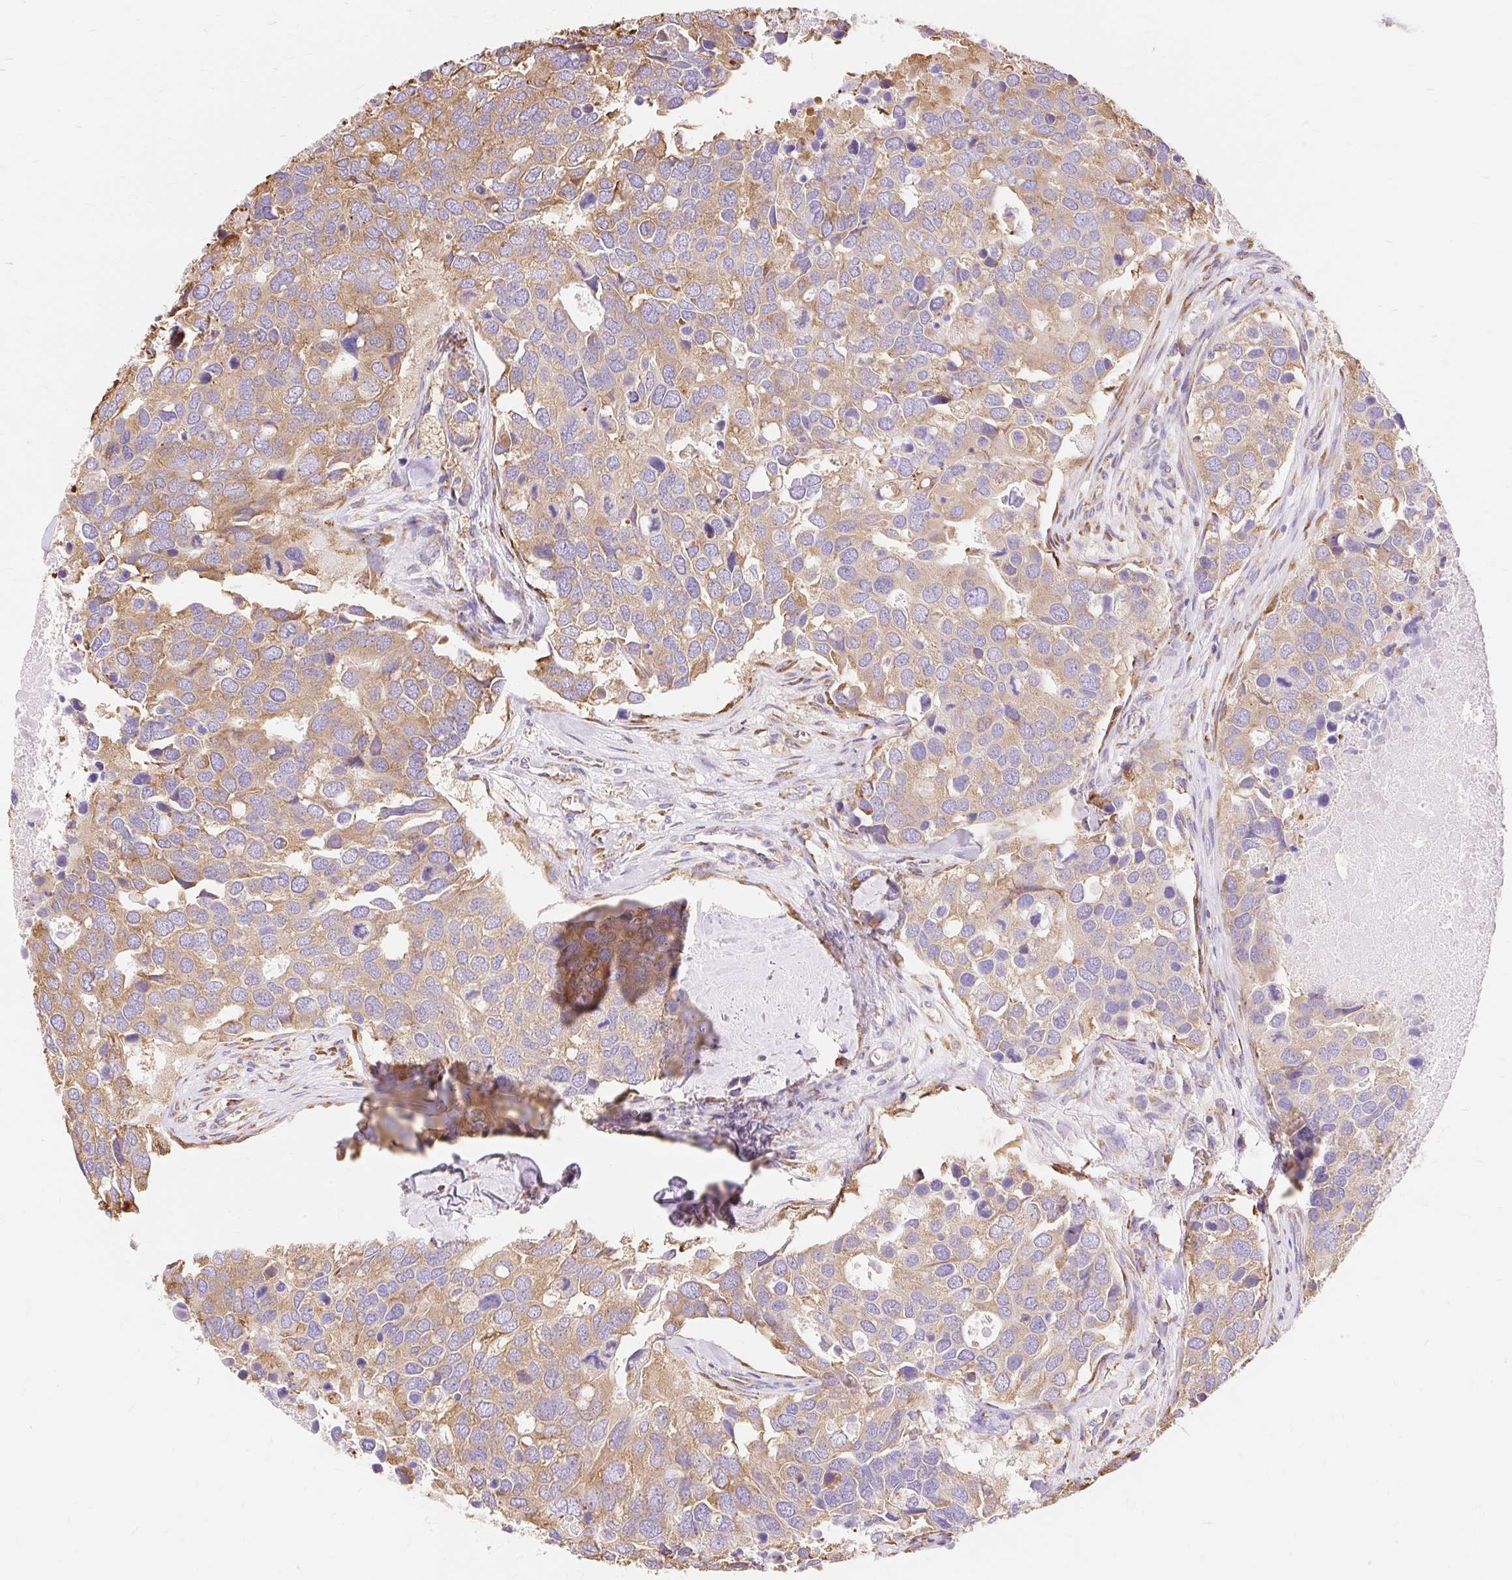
{"staining": {"intensity": "moderate", "quantity": ">75%", "location": "cytoplasmic/membranous"}, "tissue": "breast cancer", "cell_type": "Tumor cells", "image_type": "cancer", "snomed": [{"axis": "morphology", "description": "Duct carcinoma"}, {"axis": "topography", "description": "Breast"}], "caption": "Breast invasive ductal carcinoma tissue demonstrates moderate cytoplasmic/membranous staining in approximately >75% of tumor cells, visualized by immunohistochemistry. Using DAB (brown) and hematoxylin (blue) stains, captured at high magnification using brightfield microscopy.", "gene": "RPS17", "patient": {"sex": "female", "age": 83}}